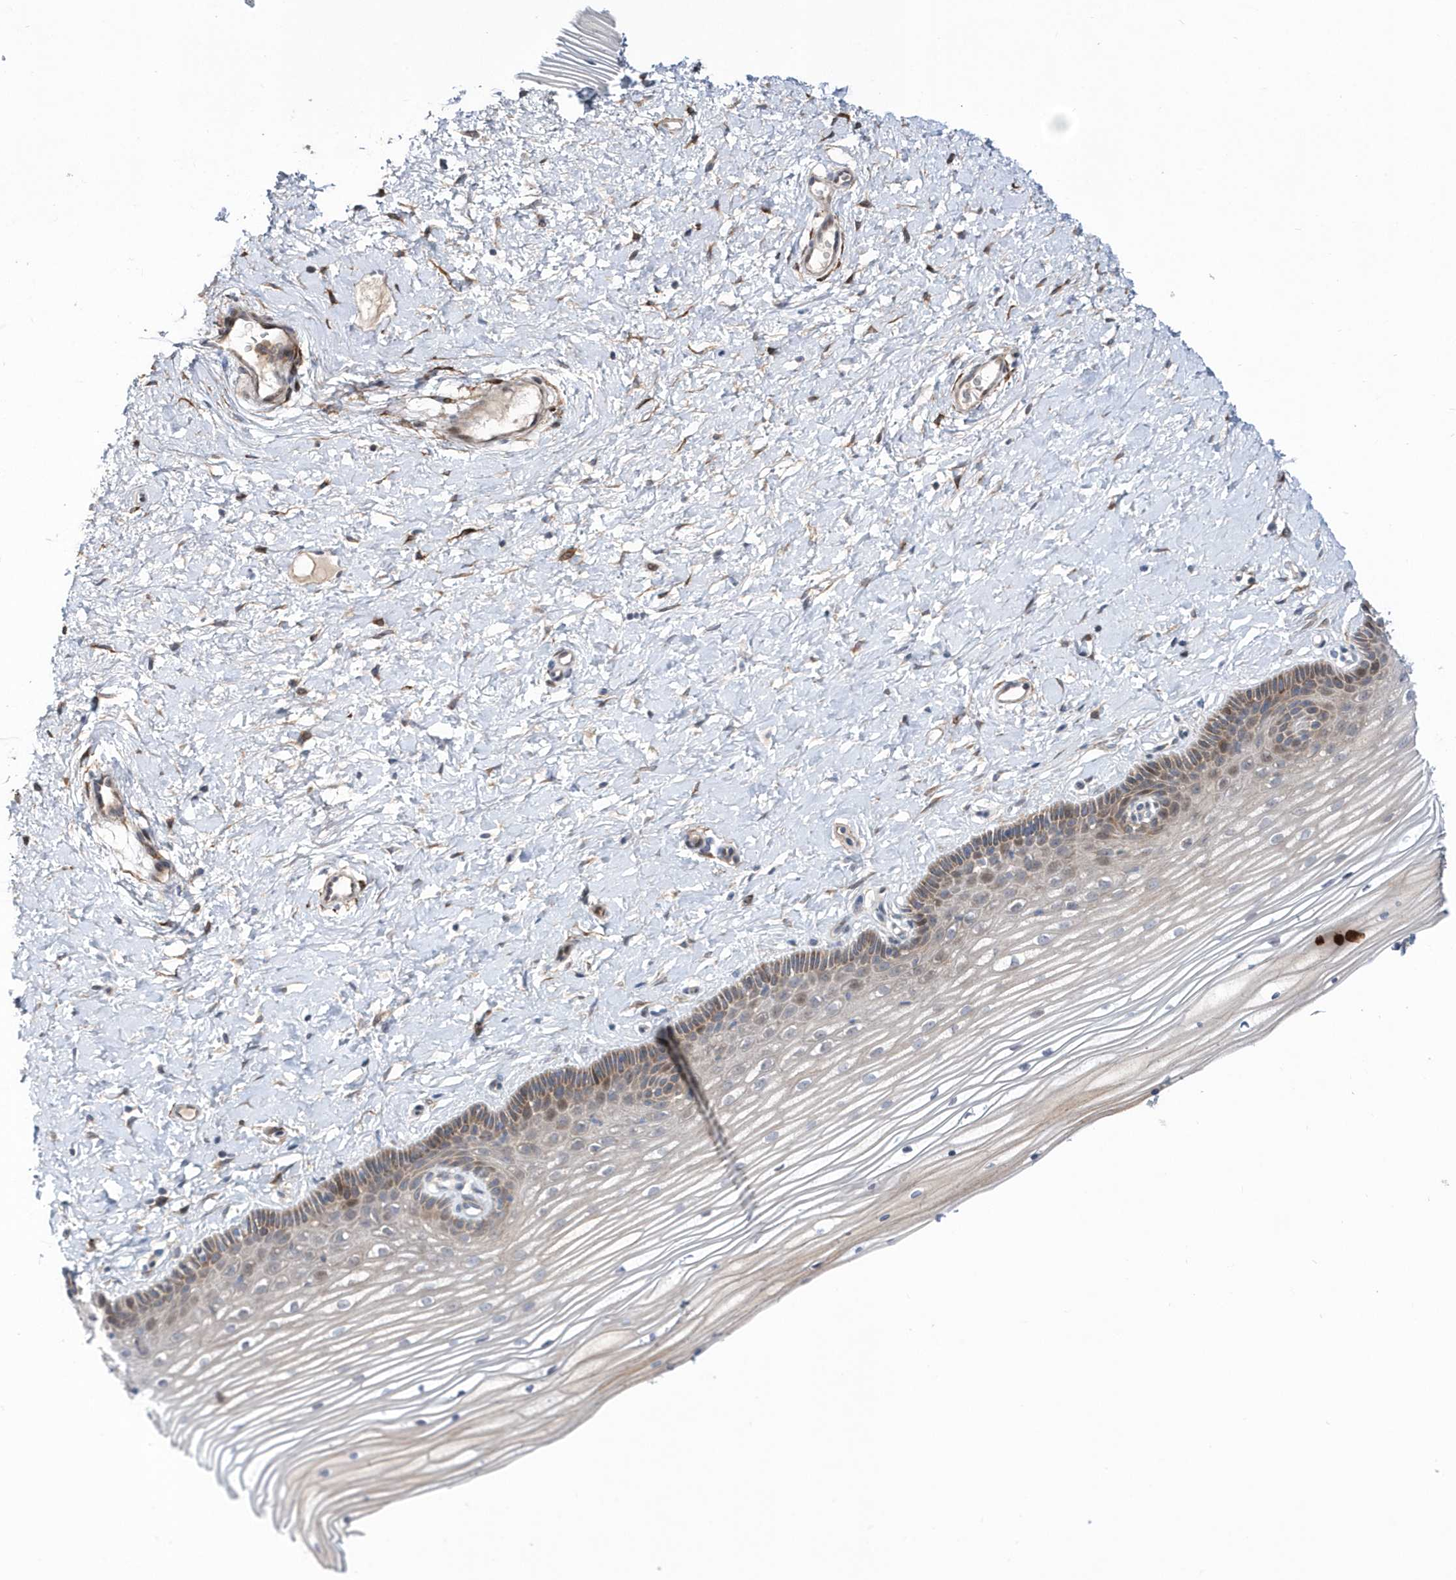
{"staining": {"intensity": "moderate", "quantity": ">75%", "location": "cytoplasmic/membranous"}, "tissue": "vagina", "cell_type": "Squamous epithelial cells", "image_type": "normal", "snomed": [{"axis": "morphology", "description": "Normal tissue, NOS"}, {"axis": "topography", "description": "Vagina"}, {"axis": "topography", "description": "Cervix"}], "caption": "Approximately >75% of squamous epithelial cells in benign vagina show moderate cytoplasmic/membranous protein expression as visualized by brown immunohistochemical staining.", "gene": "DSPP", "patient": {"sex": "female", "age": 40}}